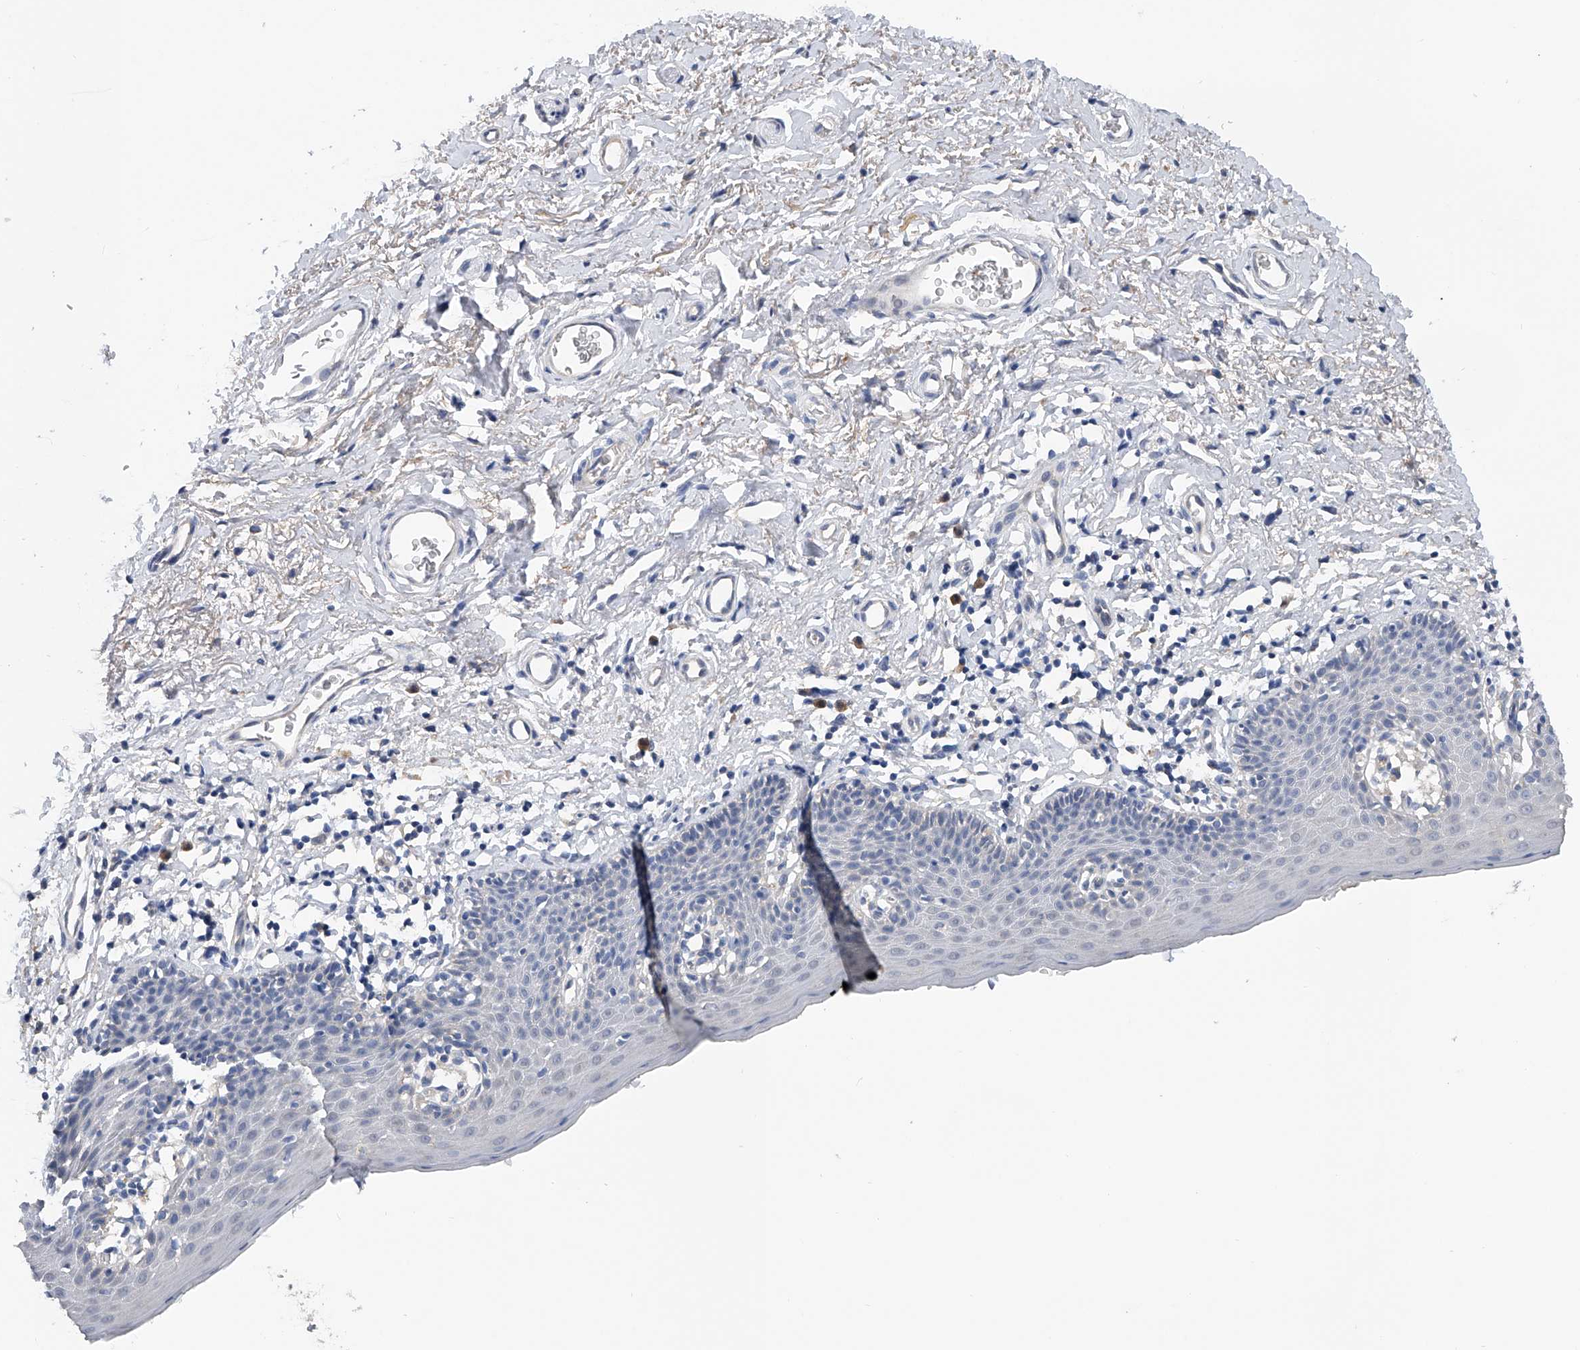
{"staining": {"intensity": "moderate", "quantity": "<25%", "location": "cytoplasmic/membranous"}, "tissue": "skin", "cell_type": "Epidermal cells", "image_type": "normal", "snomed": [{"axis": "morphology", "description": "Normal tissue, NOS"}, {"axis": "topography", "description": "Vulva"}], "caption": "Immunohistochemical staining of unremarkable skin demonstrates <25% levels of moderate cytoplasmic/membranous protein positivity in approximately <25% of epidermal cells. Using DAB (brown) and hematoxylin (blue) stains, captured at high magnification using brightfield microscopy.", "gene": "PGM3", "patient": {"sex": "female", "age": 66}}